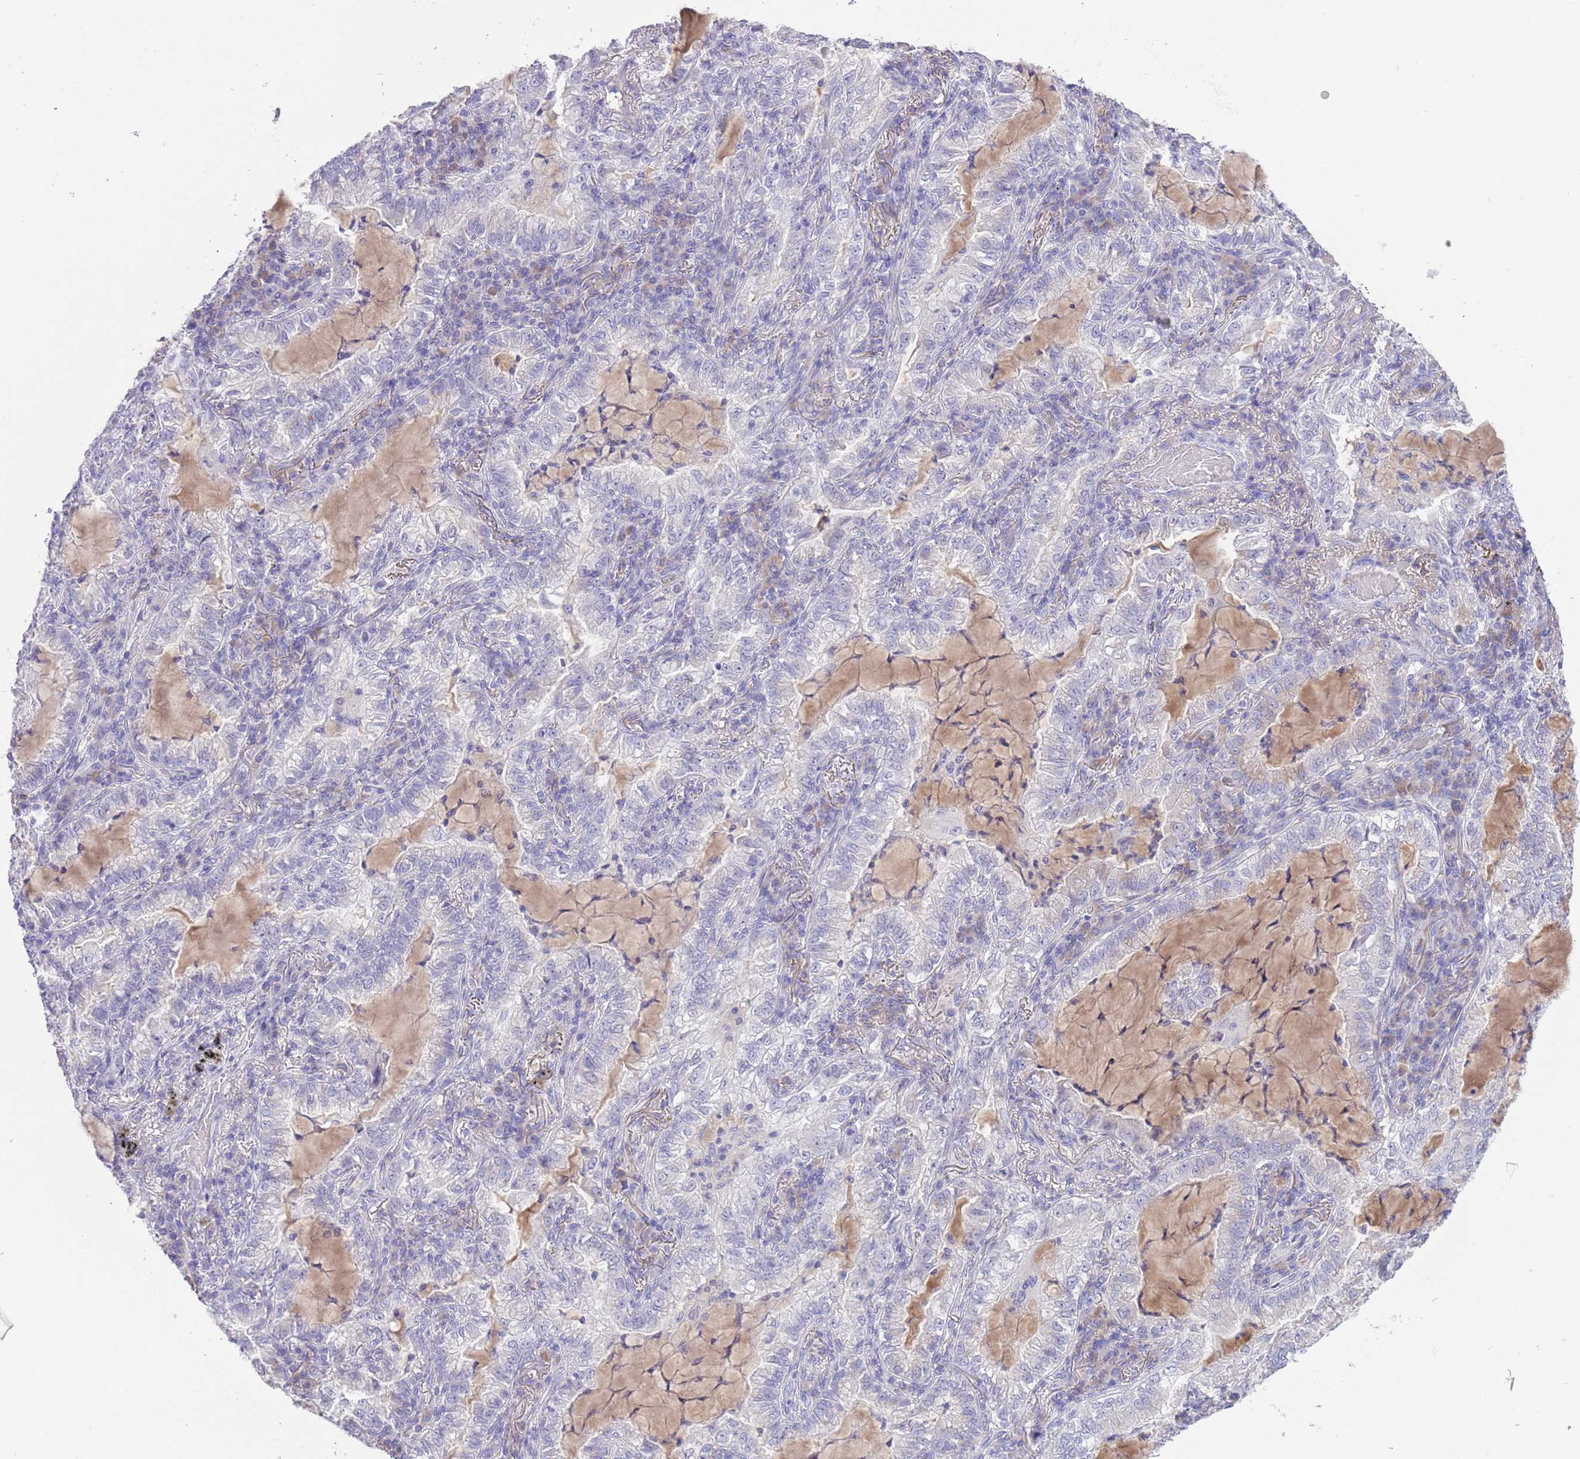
{"staining": {"intensity": "negative", "quantity": "none", "location": "none"}, "tissue": "lung cancer", "cell_type": "Tumor cells", "image_type": "cancer", "snomed": [{"axis": "morphology", "description": "Adenocarcinoma, NOS"}, {"axis": "topography", "description": "Lung"}], "caption": "This is an immunohistochemistry (IHC) photomicrograph of human adenocarcinoma (lung). There is no positivity in tumor cells.", "gene": "IGFL4", "patient": {"sex": "female", "age": 73}}